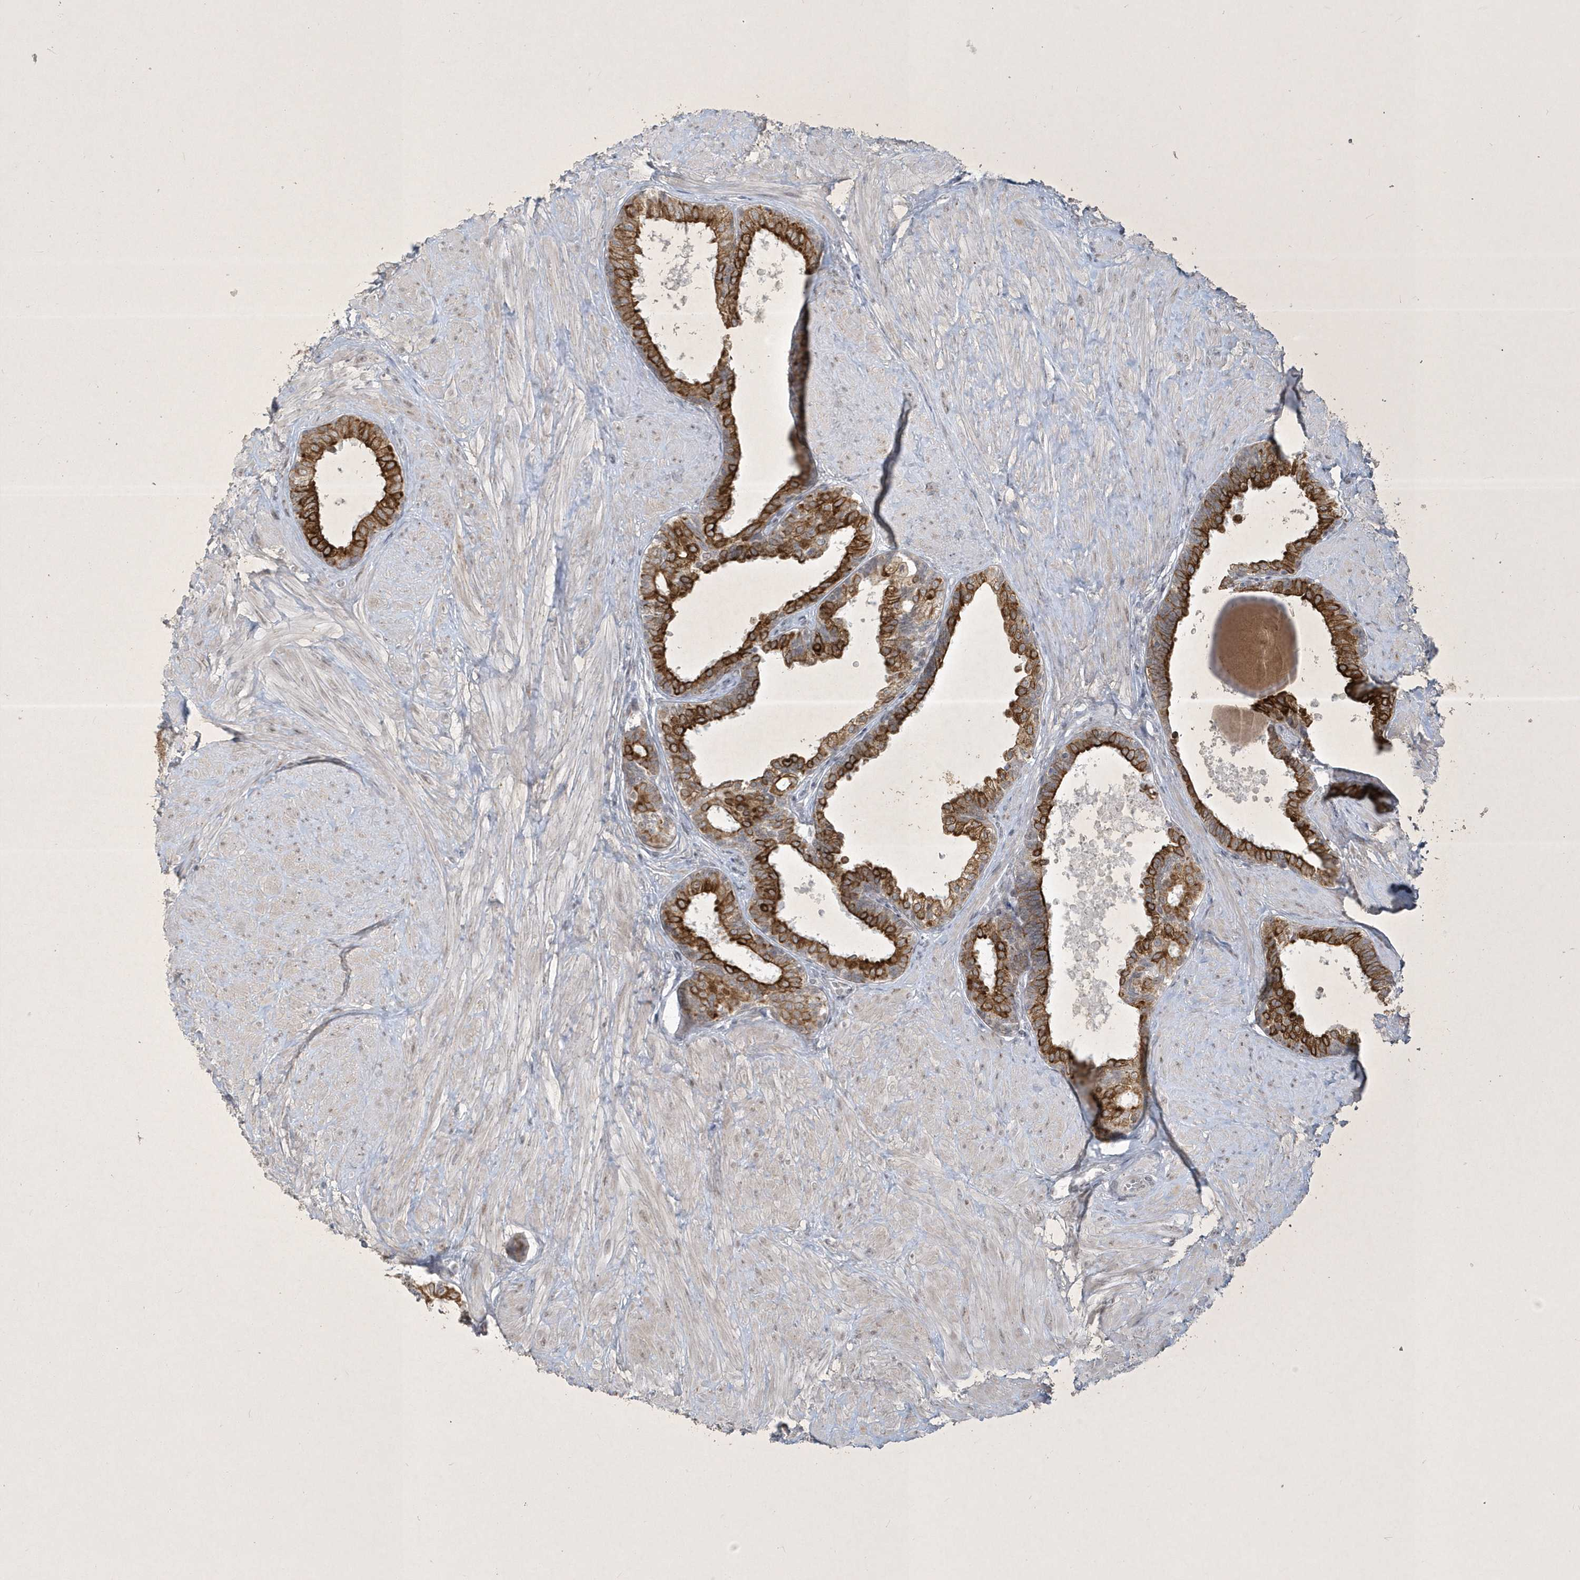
{"staining": {"intensity": "strong", "quantity": ">75%", "location": "cytoplasmic/membranous"}, "tissue": "prostate", "cell_type": "Glandular cells", "image_type": "normal", "snomed": [{"axis": "morphology", "description": "Normal tissue, NOS"}, {"axis": "topography", "description": "Prostate"}], "caption": "Prostate stained with DAB immunohistochemistry (IHC) displays high levels of strong cytoplasmic/membranous staining in approximately >75% of glandular cells.", "gene": "ZBTB9", "patient": {"sex": "male", "age": 48}}